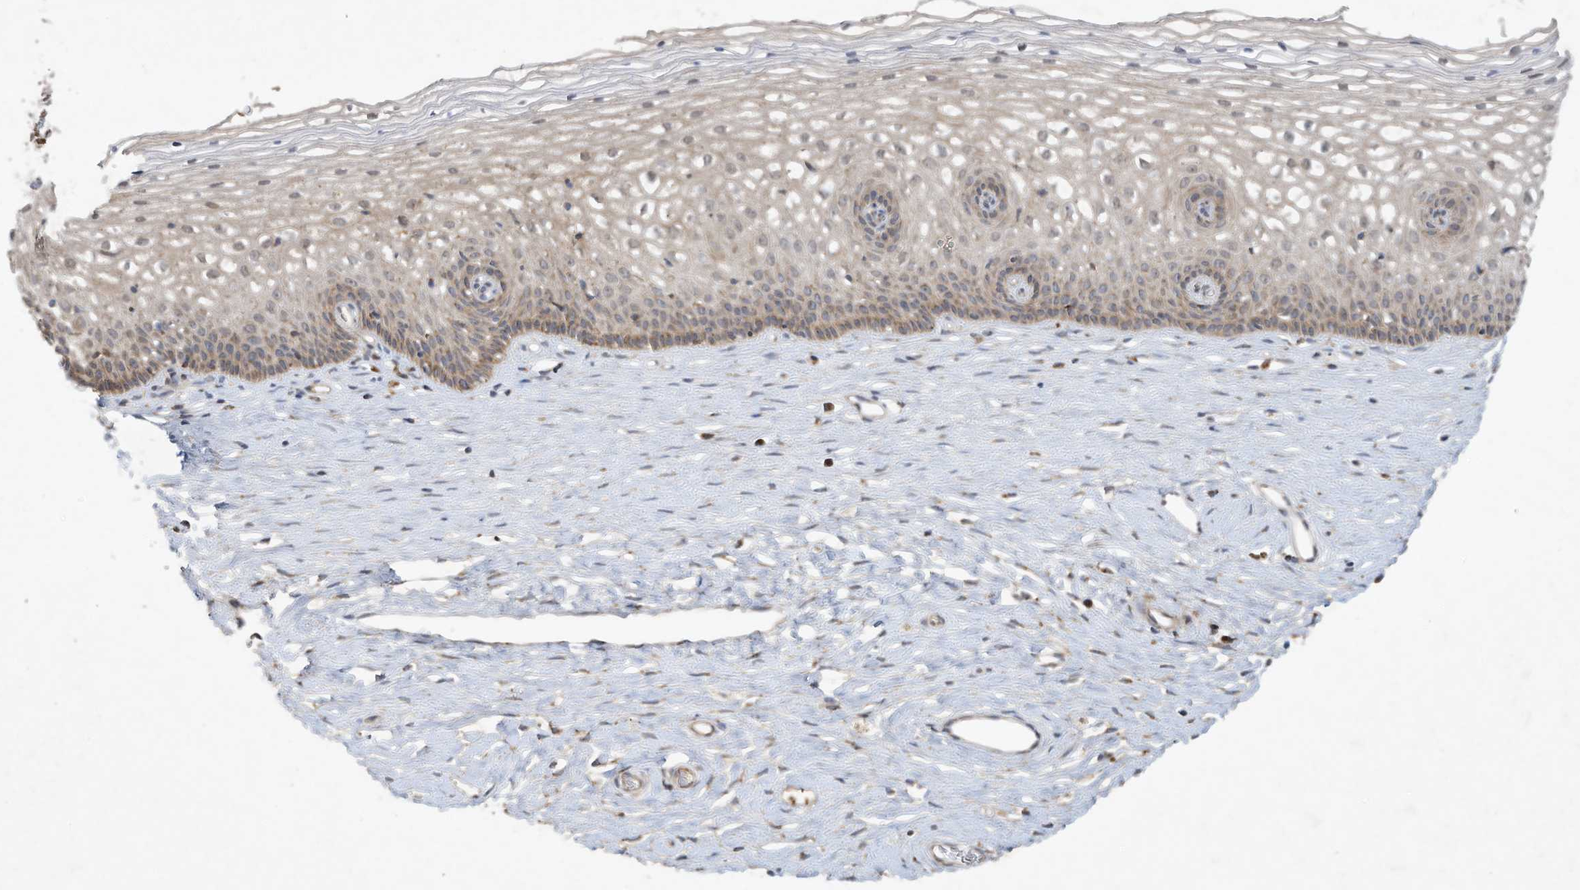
{"staining": {"intensity": "strong", "quantity": "25%-75%", "location": "cytoplasmic/membranous"}, "tissue": "cervix", "cell_type": "Glandular cells", "image_type": "normal", "snomed": [{"axis": "morphology", "description": "Normal tissue, NOS"}, {"axis": "topography", "description": "Cervix"}], "caption": "Cervix stained for a protein displays strong cytoplasmic/membranous positivity in glandular cells. The protein of interest is stained brown, and the nuclei are stained in blue (DAB IHC with brightfield microscopy, high magnification).", "gene": "C2orf74", "patient": {"sex": "female", "age": 33}}